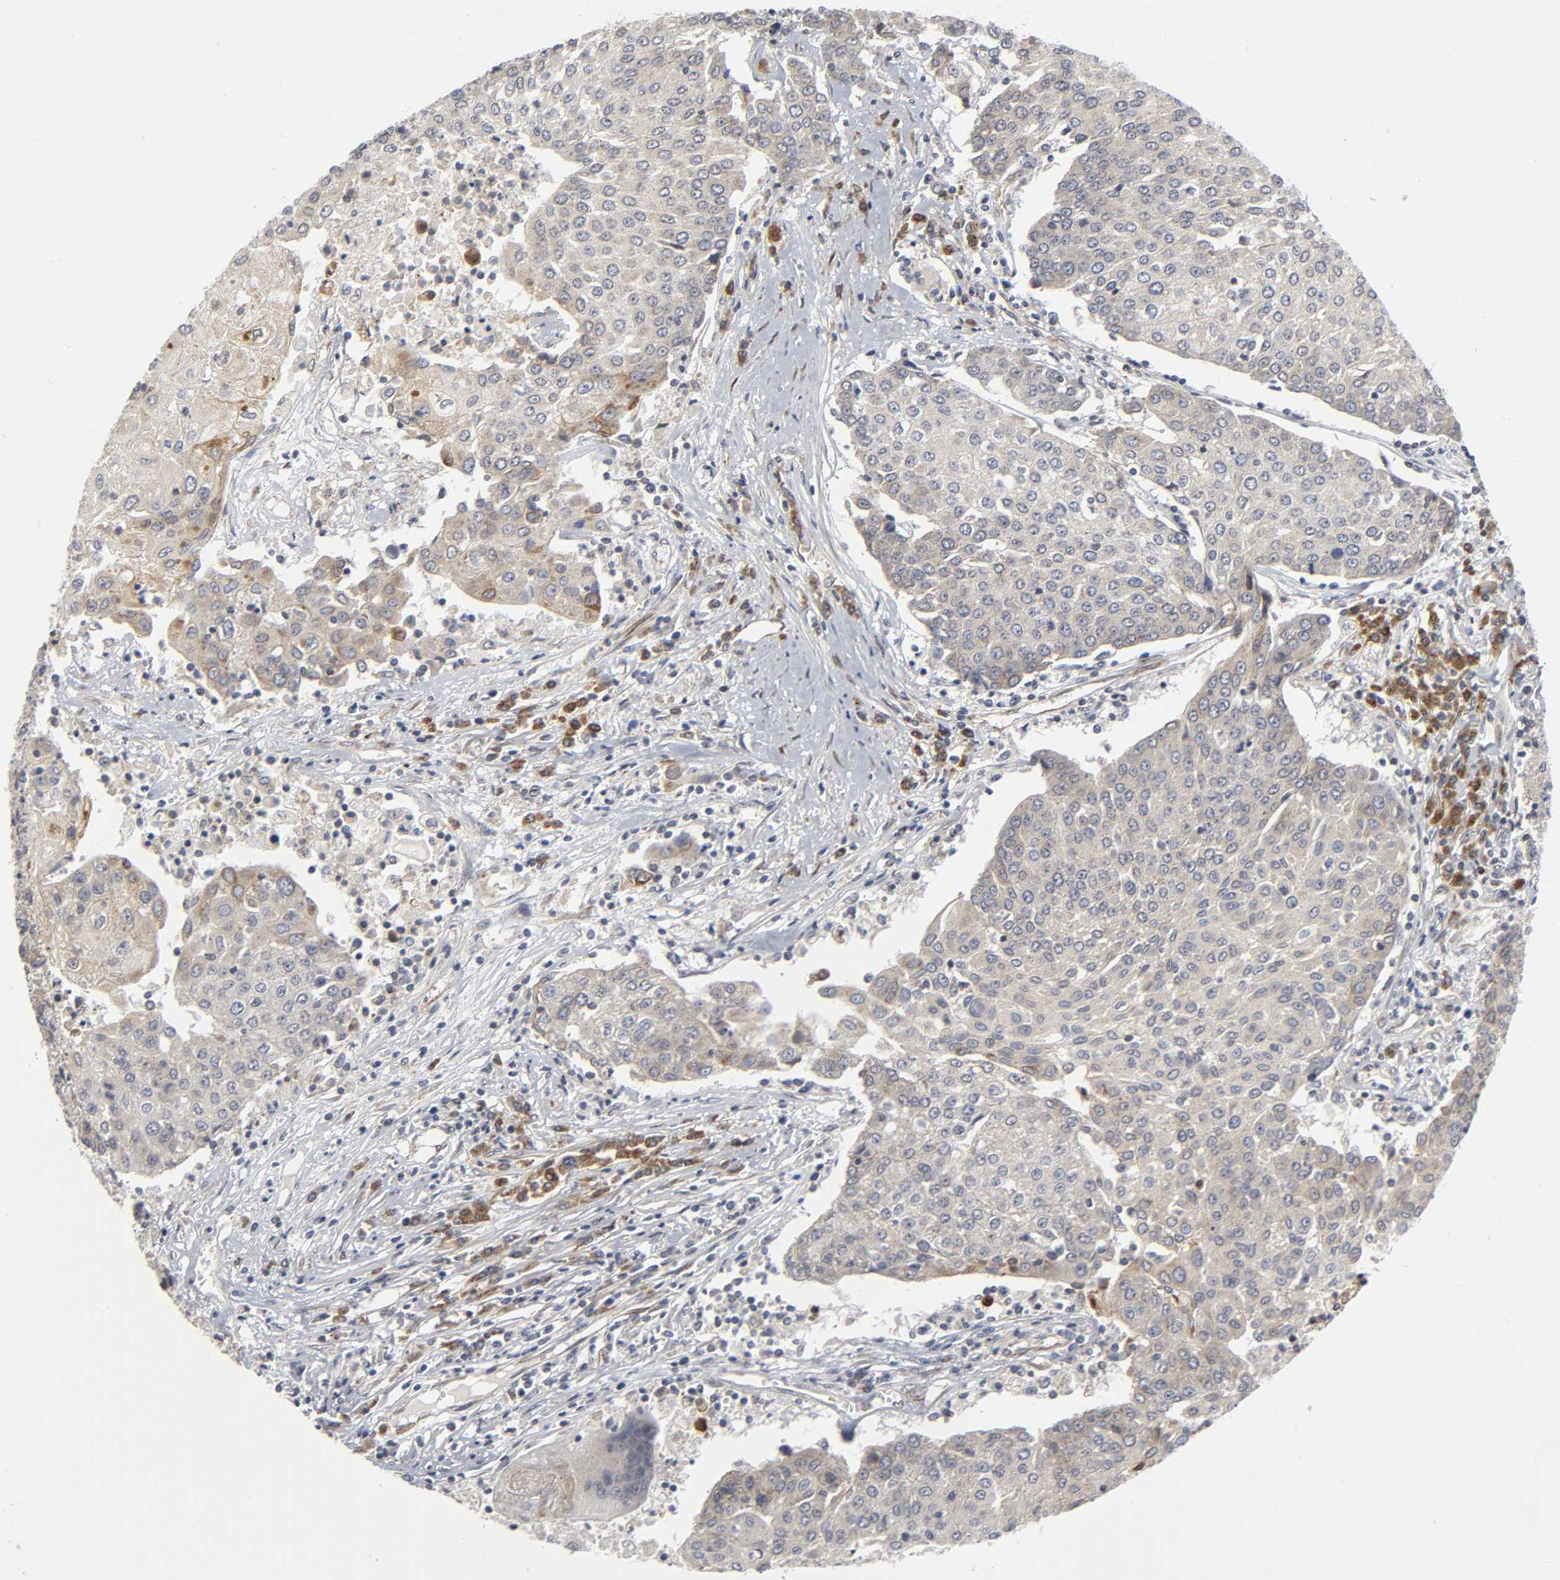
{"staining": {"intensity": "weak", "quantity": "25%-75%", "location": "cytoplasmic/membranous"}, "tissue": "urothelial cancer", "cell_type": "Tumor cells", "image_type": "cancer", "snomed": [{"axis": "morphology", "description": "Urothelial carcinoma, High grade"}, {"axis": "topography", "description": "Urinary bladder"}], "caption": "Immunohistochemistry (IHC) image of human urothelial carcinoma (high-grade) stained for a protein (brown), which reveals low levels of weak cytoplasmic/membranous positivity in approximately 25%-75% of tumor cells.", "gene": "ASB6", "patient": {"sex": "female", "age": 85}}